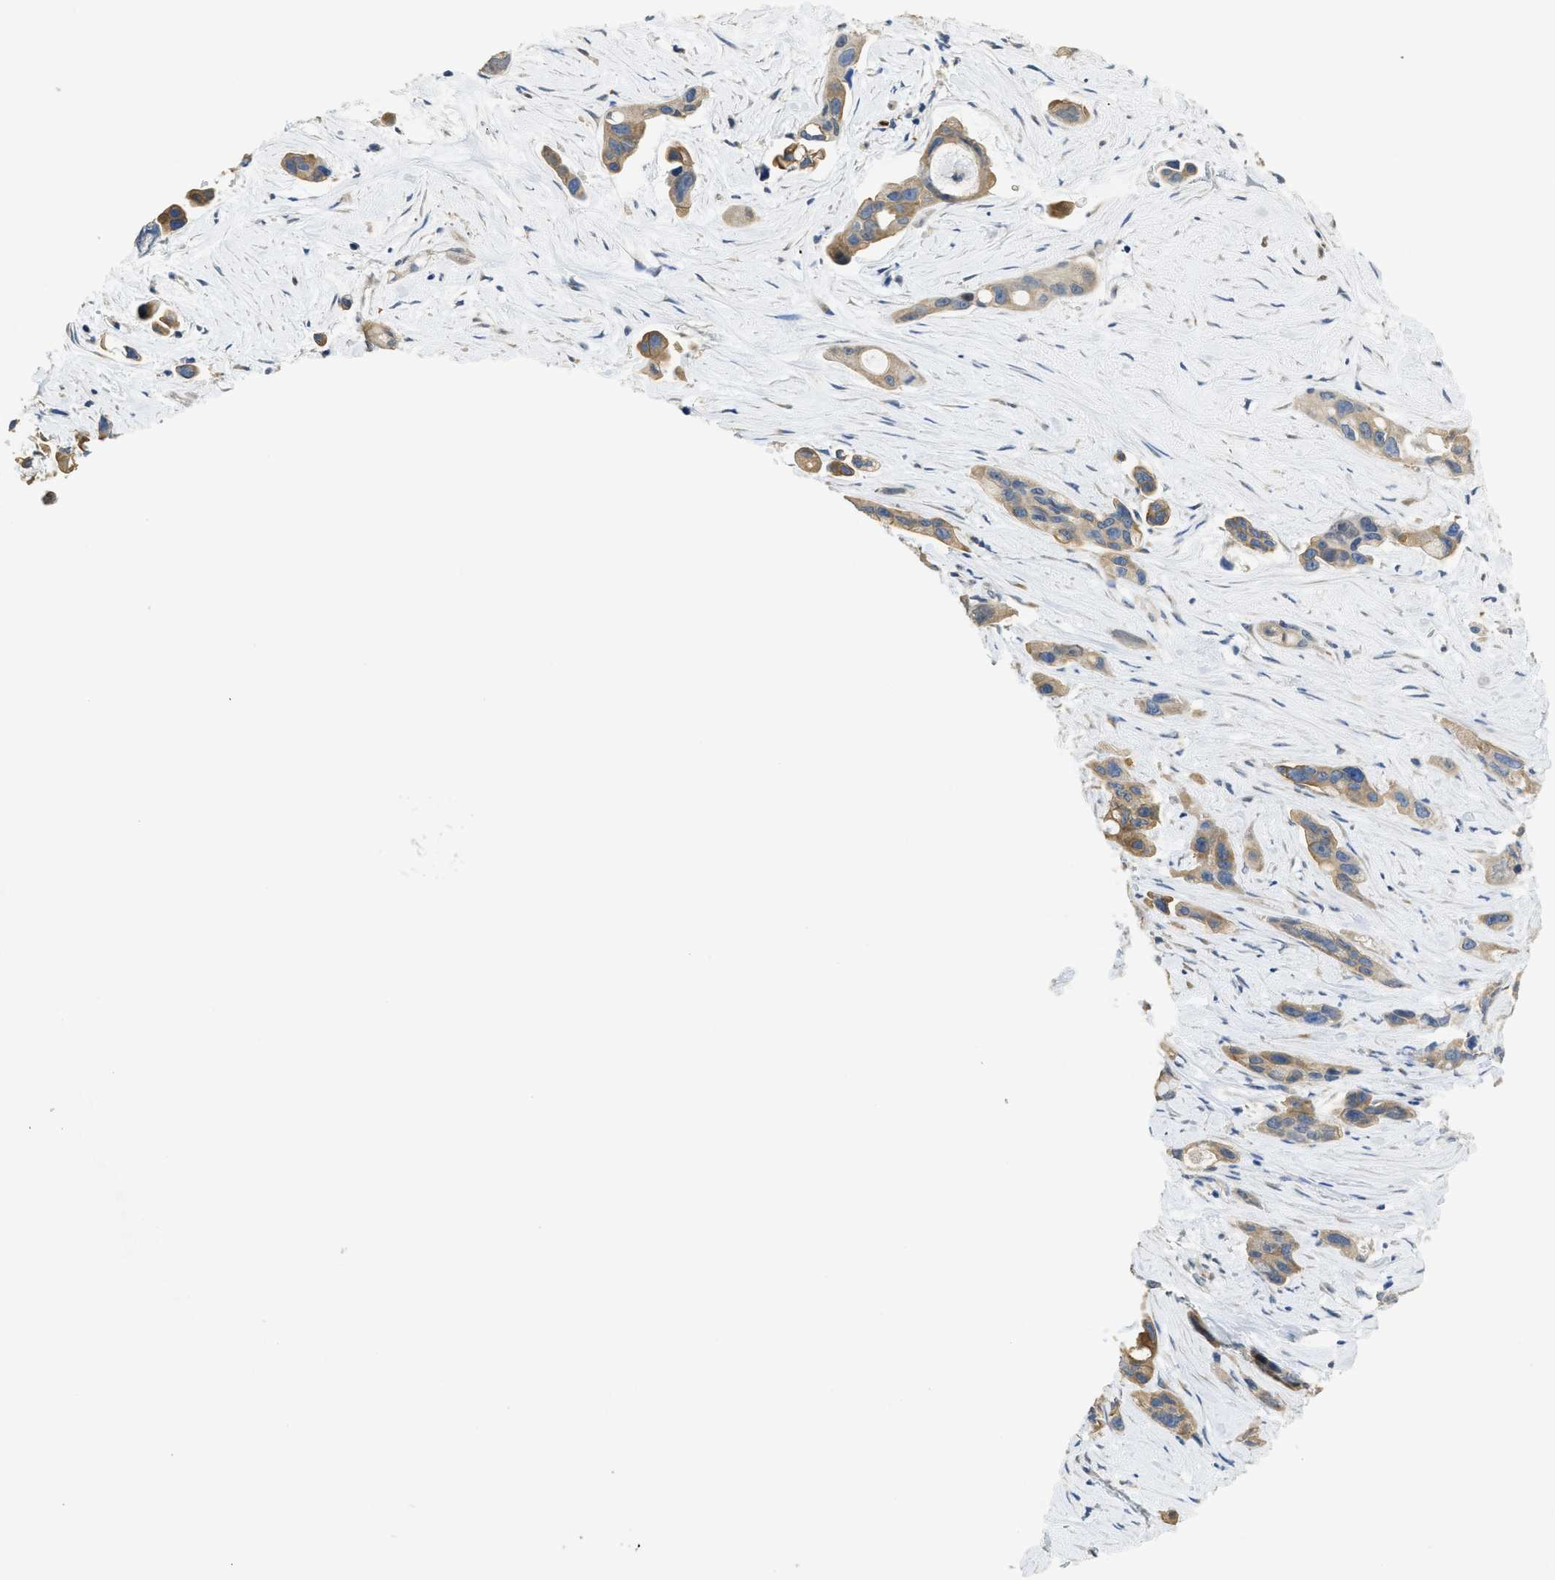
{"staining": {"intensity": "moderate", "quantity": ">75%", "location": "cytoplasmic/membranous"}, "tissue": "pancreatic cancer", "cell_type": "Tumor cells", "image_type": "cancer", "snomed": [{"axis": "morphology", "description": "Adenocarcinoma, NOS"}, {"axis": "topography", "description": "Pancreas"}], "caption": "Immunohistochemistry histopathology image of pancreatic cancer stained for a protein (brown), which demonstrates medium levels of moderate cytoplasmic/membranous positivity in about >75% of tumor cells.", "gene": "SFXN2", "patient": {"sex": "male", "age": 53}}